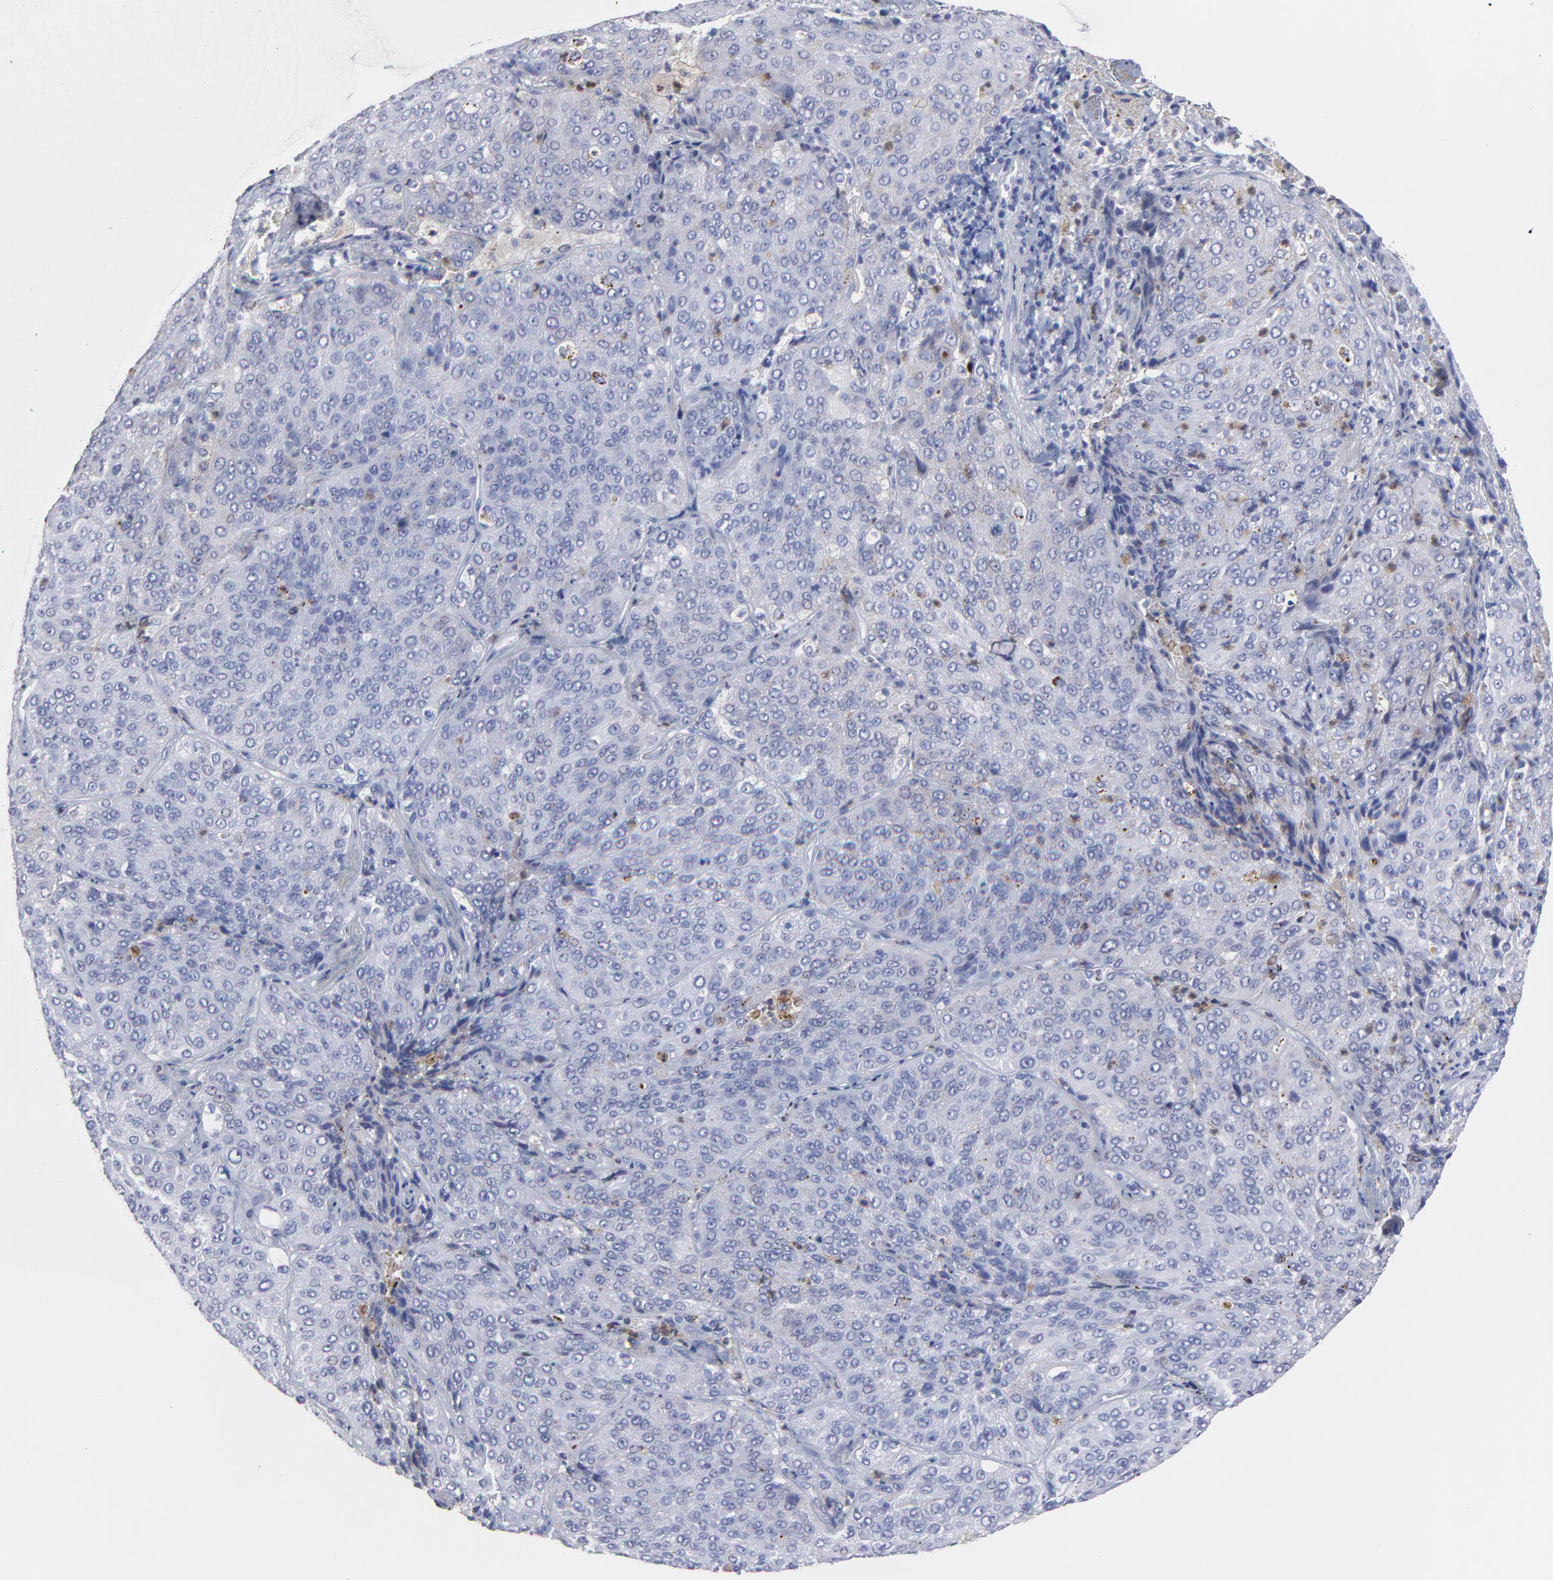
{"staining": {"intensity": "negative", "quantity": "none", "location": "none"}, "tissue": "lung cancer", "cell_type": "Tumor cells", "image_type": "cancer", "snomed": [{"axis": "morphology", "description": "Squamous cell carcinoma, NOS"}, {"axis": "topography", "description": "Lung"}], "caption": "This is an immunohistochemistry (IHC) micrograph of human lung cancer. There is no positivity in tumor cells.", "gene": "SMARCA1", "patient": {"sex": "male", "age": 54}}